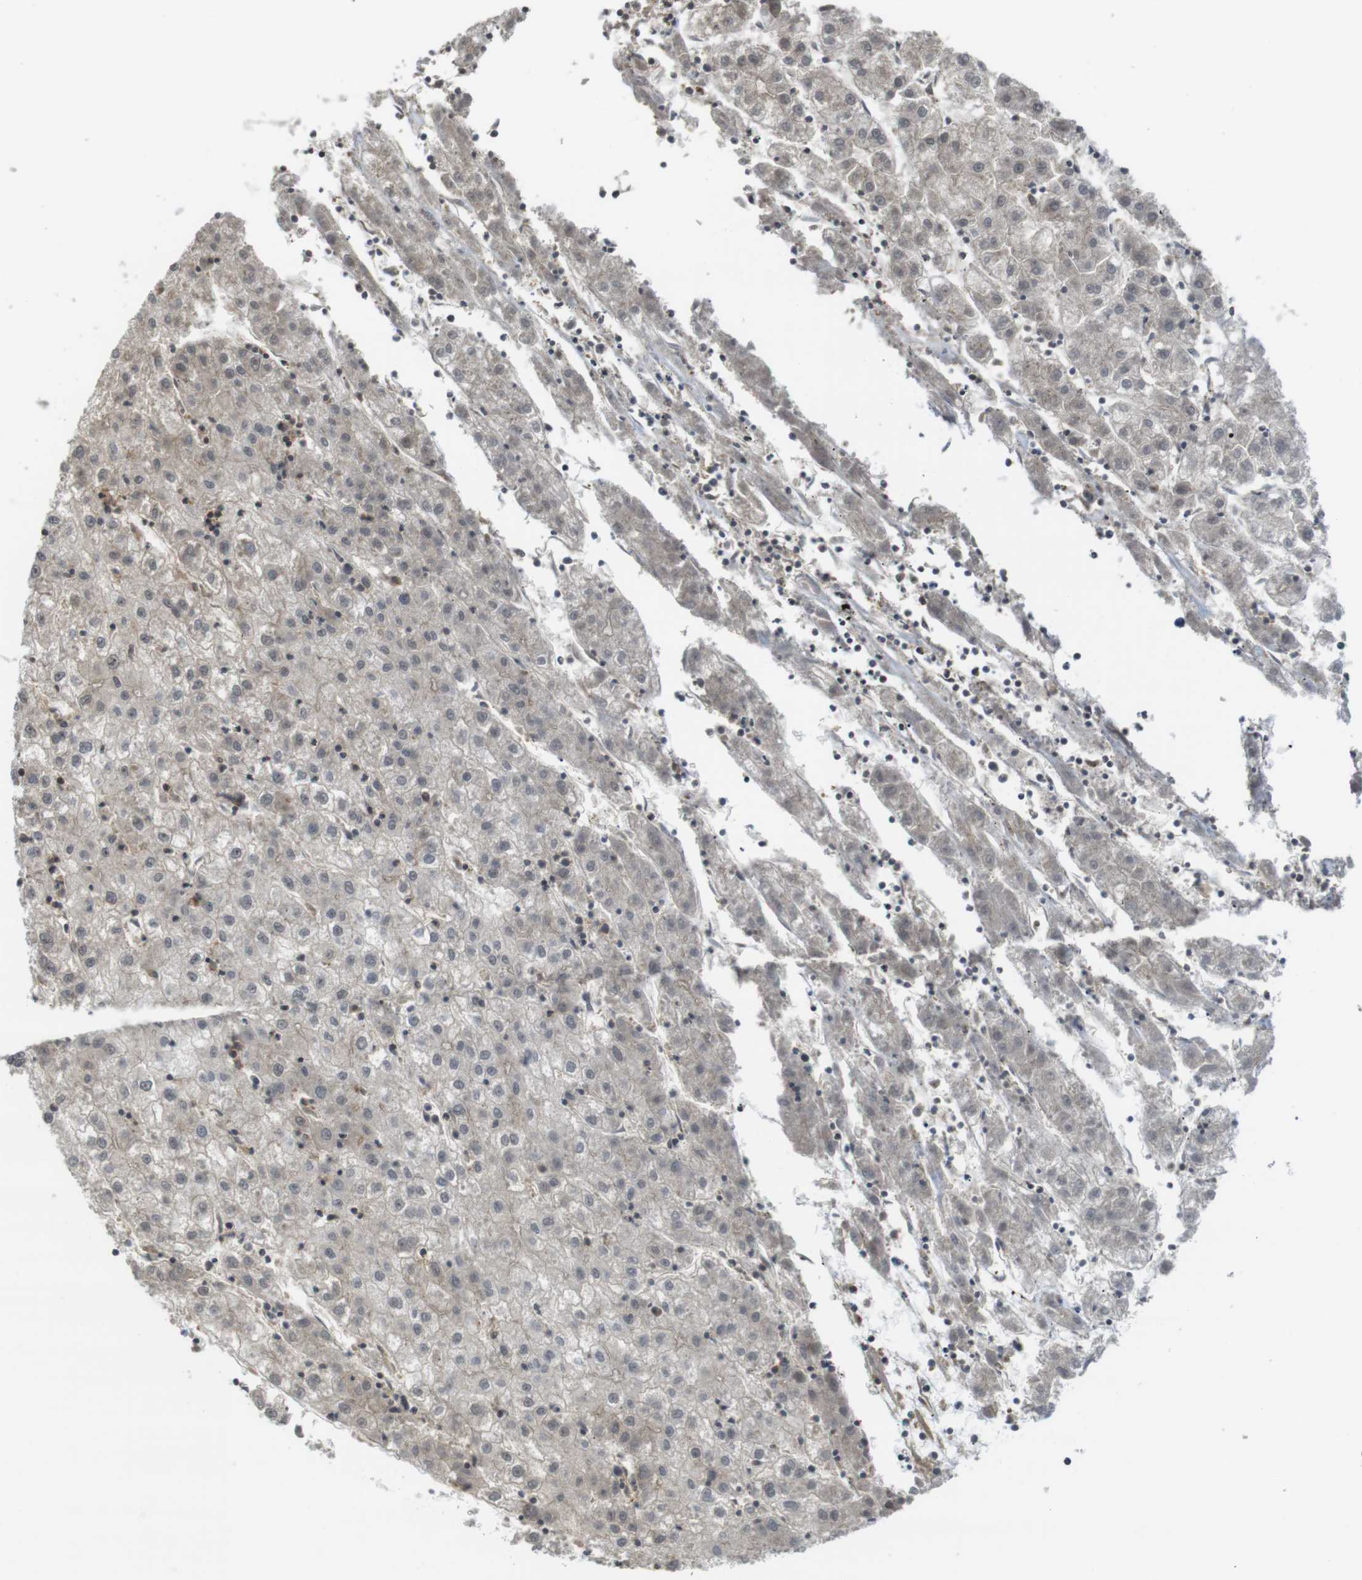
{"staining": {"intensity": "weak", "quantity": "<25%", "location": "cytoplasmic/membranous"}, "tissue": "liver cancer", "cell_type": "Tumor cells", "image_type": "cancer", "snomed": [{"axis": "morphology", "description": "Carcinoma, Hepatocellular, NOS"}, {"axis": "topography", "description": "Liver"}], "caption": "This histopathology image is of liver cancer (hepatocellular carcinoma) stained with IHC to label a protein in brown with the nuclei are counter-stained blue. There is no expression in tumor cells.", "gene": "CC2D1A", "patient": {"sex": "male", "age": 72}}